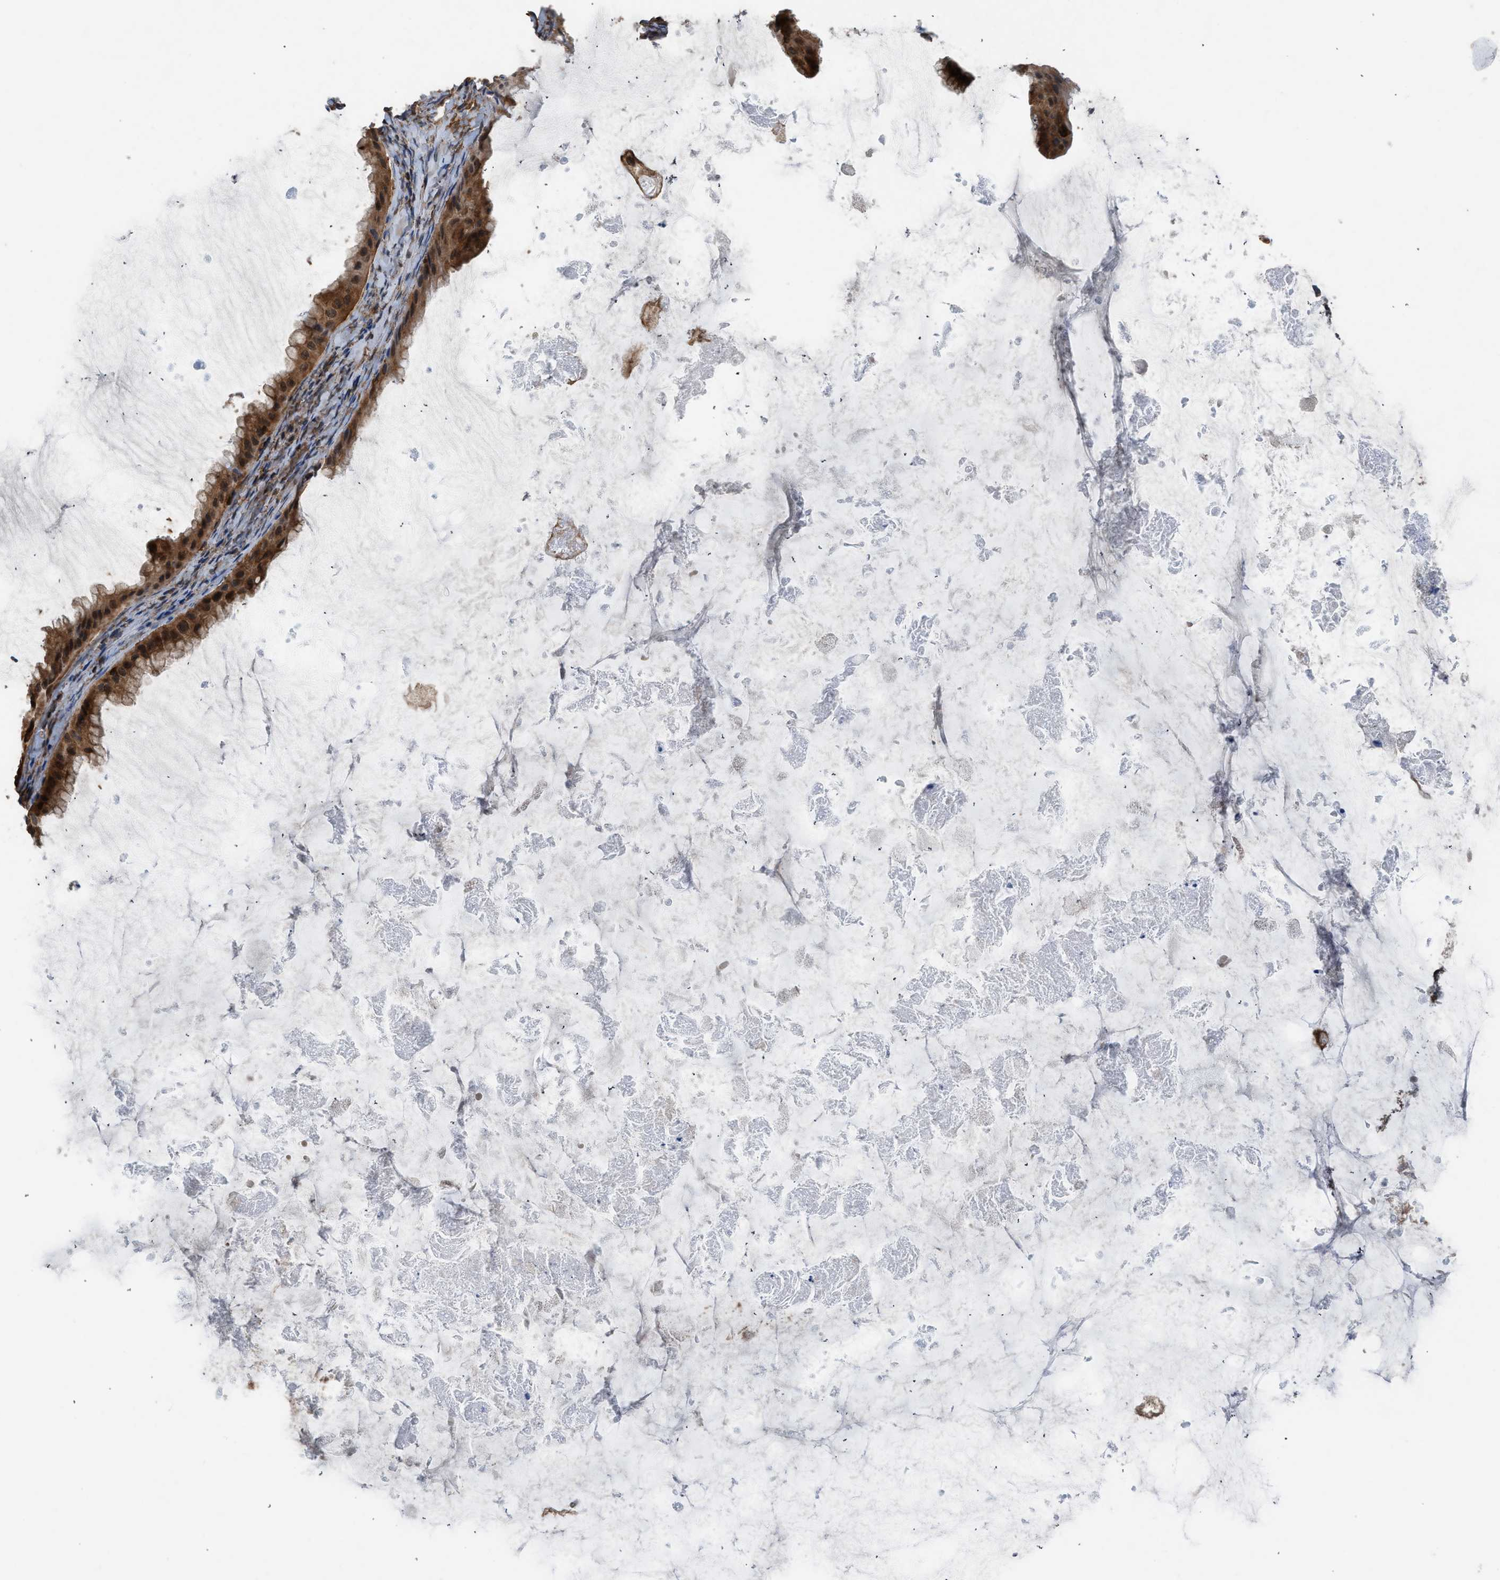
{"staining": {"intensity": "strong", "quantity": ">75%", "location": "cytoplasmic/membranous"}, "tissue": "ovarian cancer", "cell_type": "Tumor cells", "image_type": "cancer", "snomed": [{"axis": "morphology", "description": "Cystadenocarcinoma, mucinous, NOS"}, {"axis": "topography", "description": "Ovary"}], "caption": "Immunohistochemistry (IHC) histopathology image of neoplastic tissue: human ovarian mucinous cystadenocarcinoma stained using immunohistochemistry reveals high levels of strong protein expression localized specifically in the cytoplasmic/membranous of tumor cells, appearing as a cytoplasmic/membranous brown color.", "gene": "OXSR1", "patient": {"sex": "female", "age": 61}}